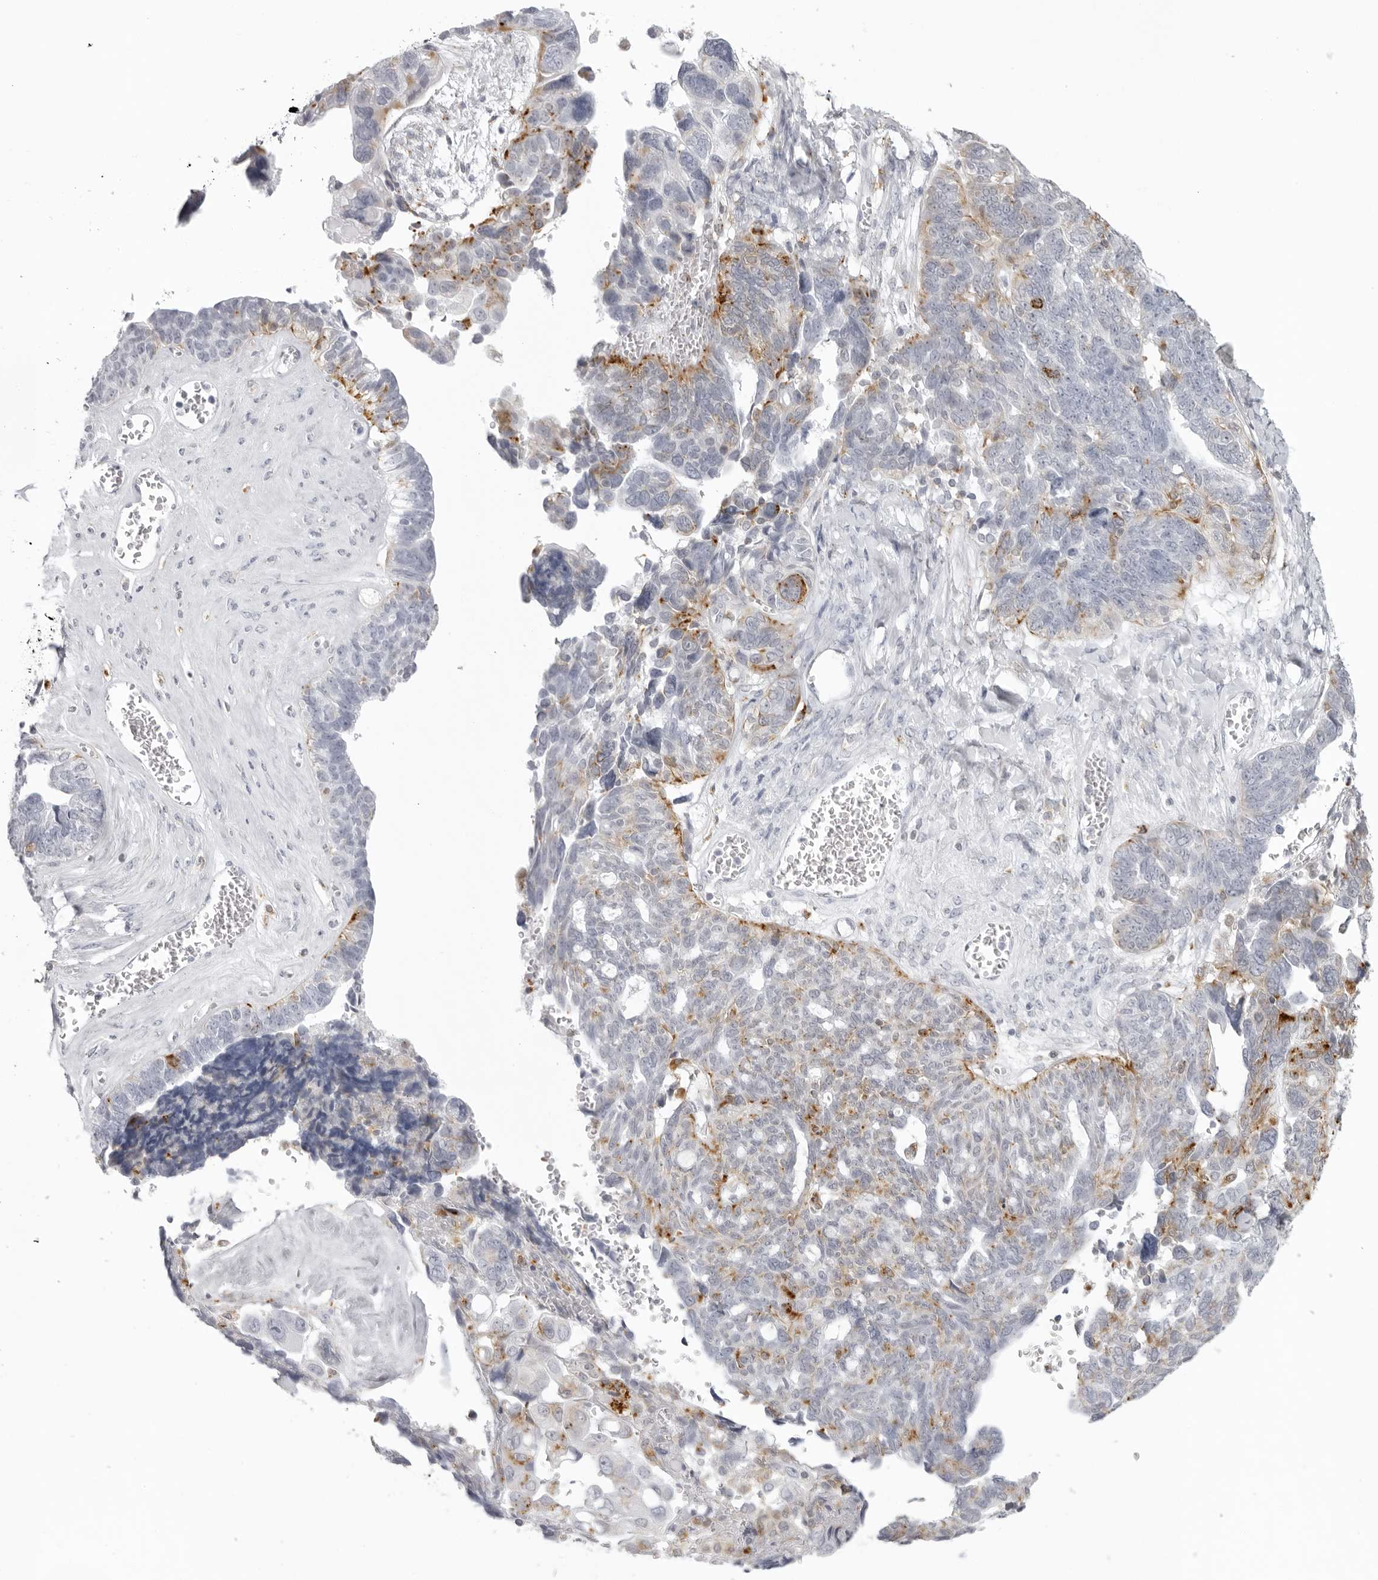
{"staining": {"intensity": "moderate", "quantity": "<25%", "location": "cytoplasmic/membranous"}, "tissue": "ovarian cancer", "cell_type": "Tumor cells", "image_type": "cancer", "snomed": [{"axis": "morphology", "description": "Cystadenocarcinoma, serous, NOS"}, {"axis": "topography", "description": "Ovary"}], "caption": "Immunohistochemical staining of human ovarian cancer displays low levels of moderate cytoplasmic/membranous expression in approximately <25% of tumor cells.", "gene": "IL25", "patient": {"sex": "female", "age": 79}}